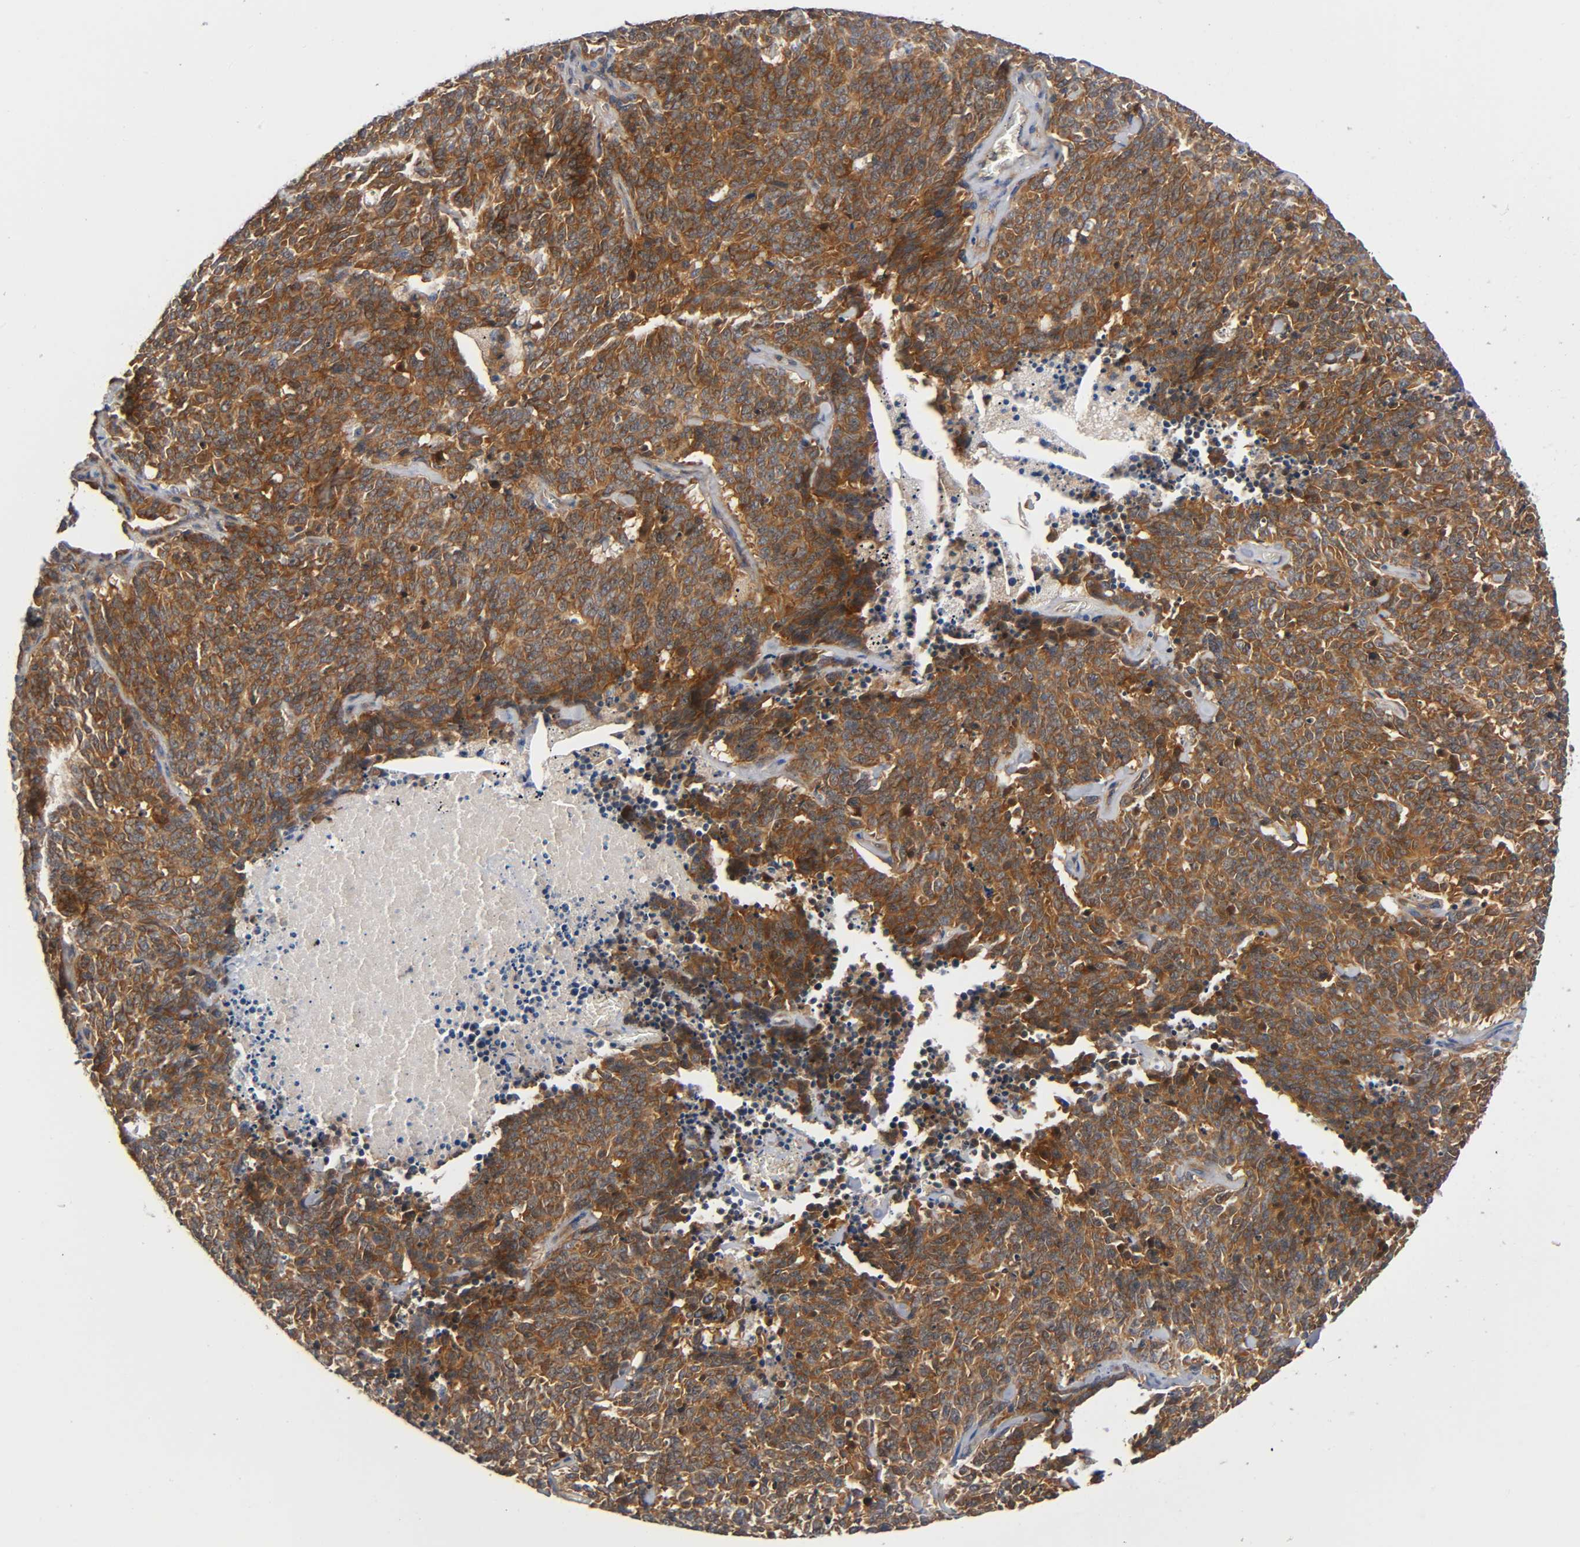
{"staining": {"intensity": "strong", "quantity": ">75%", "location": "cytoplasmic/membranous"}, "tissue": "lung cancer", "cell_type": "Tumor cells", "image_type": "cancer", "snomed": [{"axis": "morphology", "description": "Neoplasm, malignant, NOS"}, {"axis": "topography", "description": "Lung"}], "caption": "An immunohistochemistry micrograph of neoplastic tissue is shown. Protein staining in brown labels strong cytoplasmic/membranous positivity in lung cancer (neoplasm (malignant)) within tumor cells. (IHC, brightfield microscopy, high magnification).", "gene": "PRKAB1", "patient": {"sex": "female", "age": 58}}